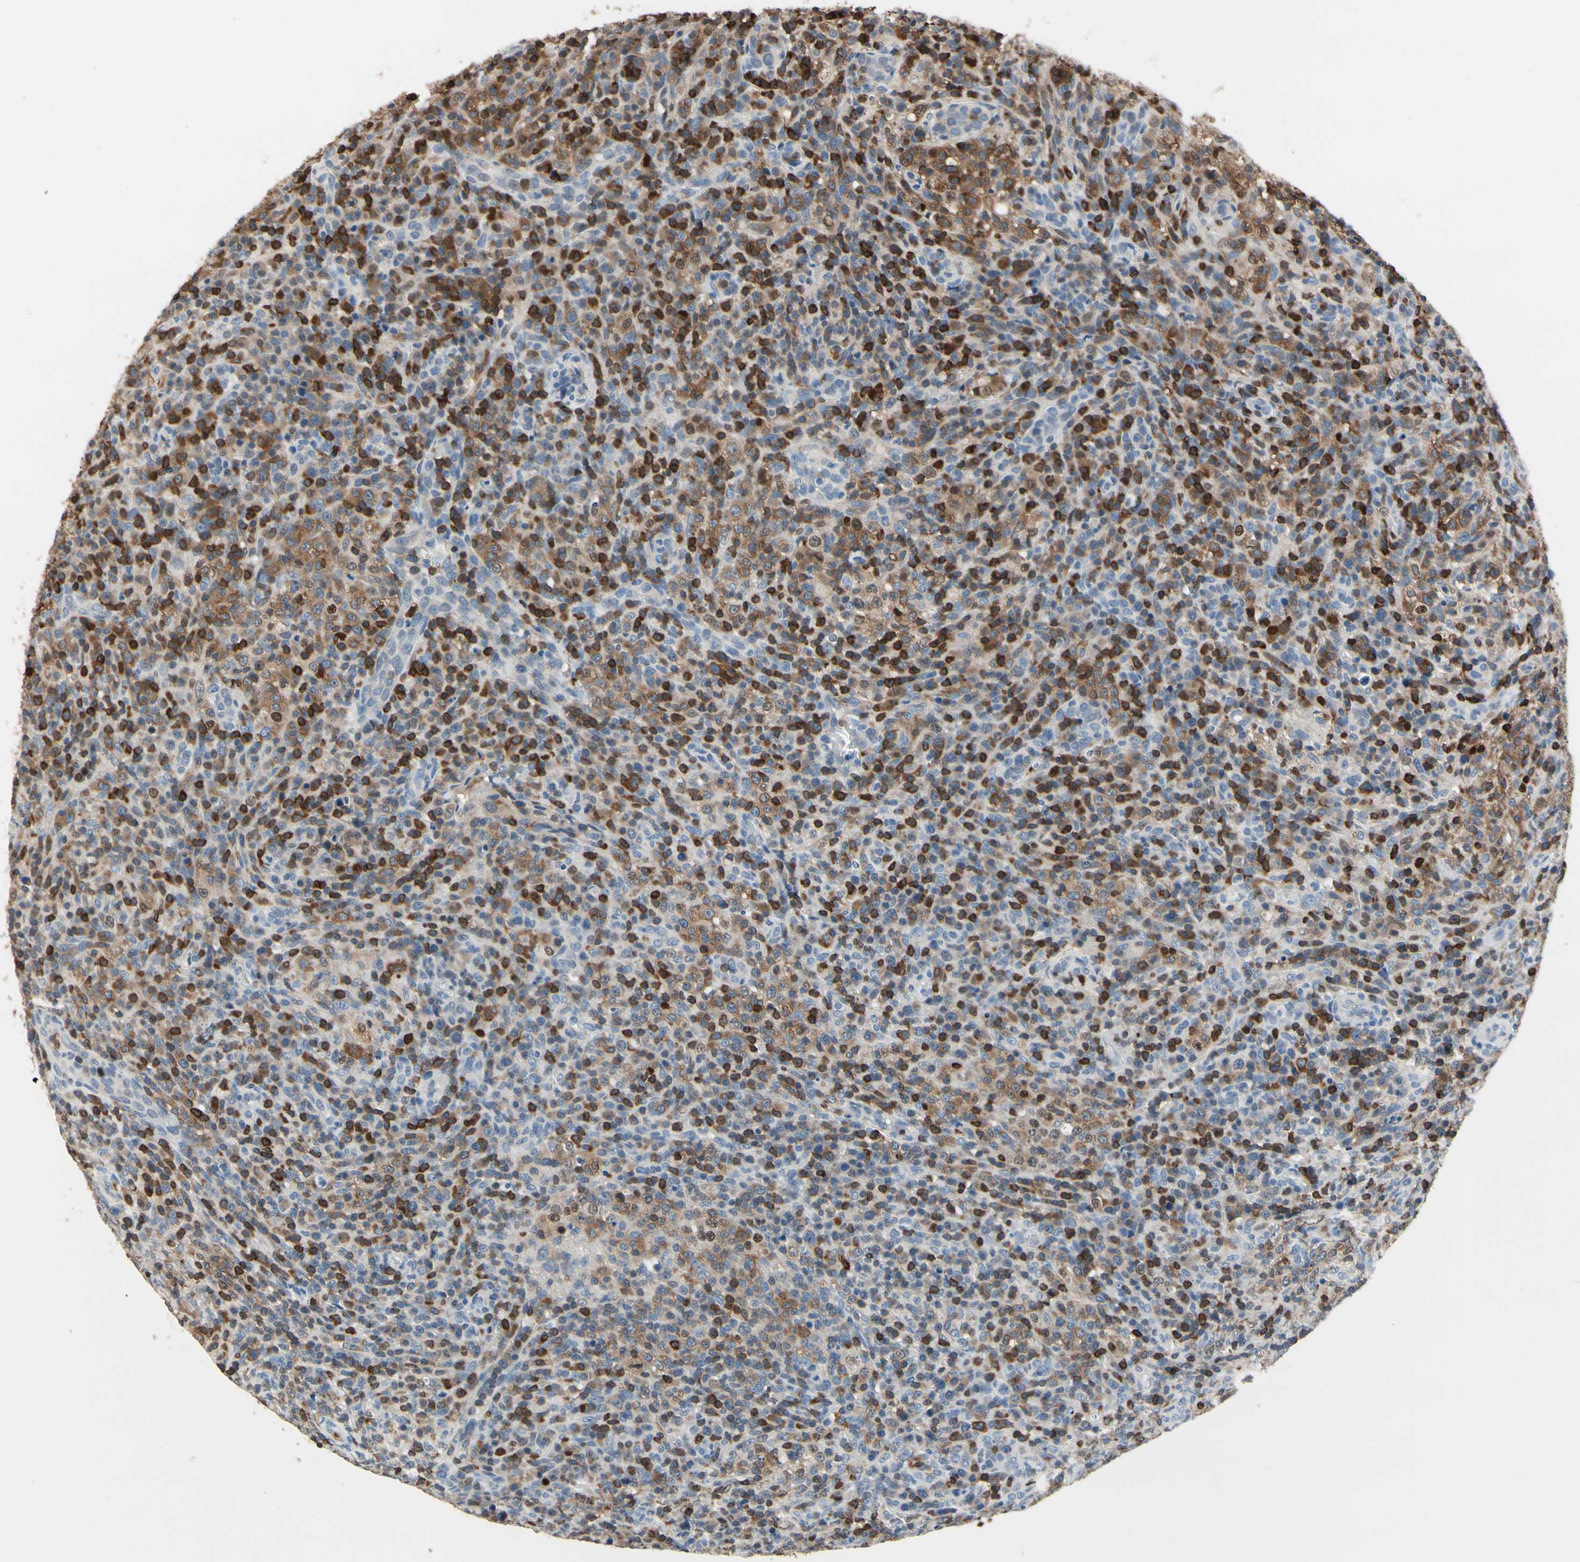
{"staining": {"intensity": "strong", "quantity": "25%-75%", "location": "cytoplasmic/membranous"}, "tissue": "lymphoma", "cell_type": "Tumor cells", "image_type": "cancer", "snomed": [{"axis": "morphology", "description": "Malignant lymphoma, non-Hodgkin's type, High grade"}, {"axis": "topography", "description": "Lymph node"}], "caption": "Protein expression analysis of high-grade malignant lymphoma, non-Hodgkin's type reveals strong cytoplasmic/membranous staining in about 25%-75% of tumor cells.", "gene": "NFATC2", "patient": {"sex": "female", "age": 76}}